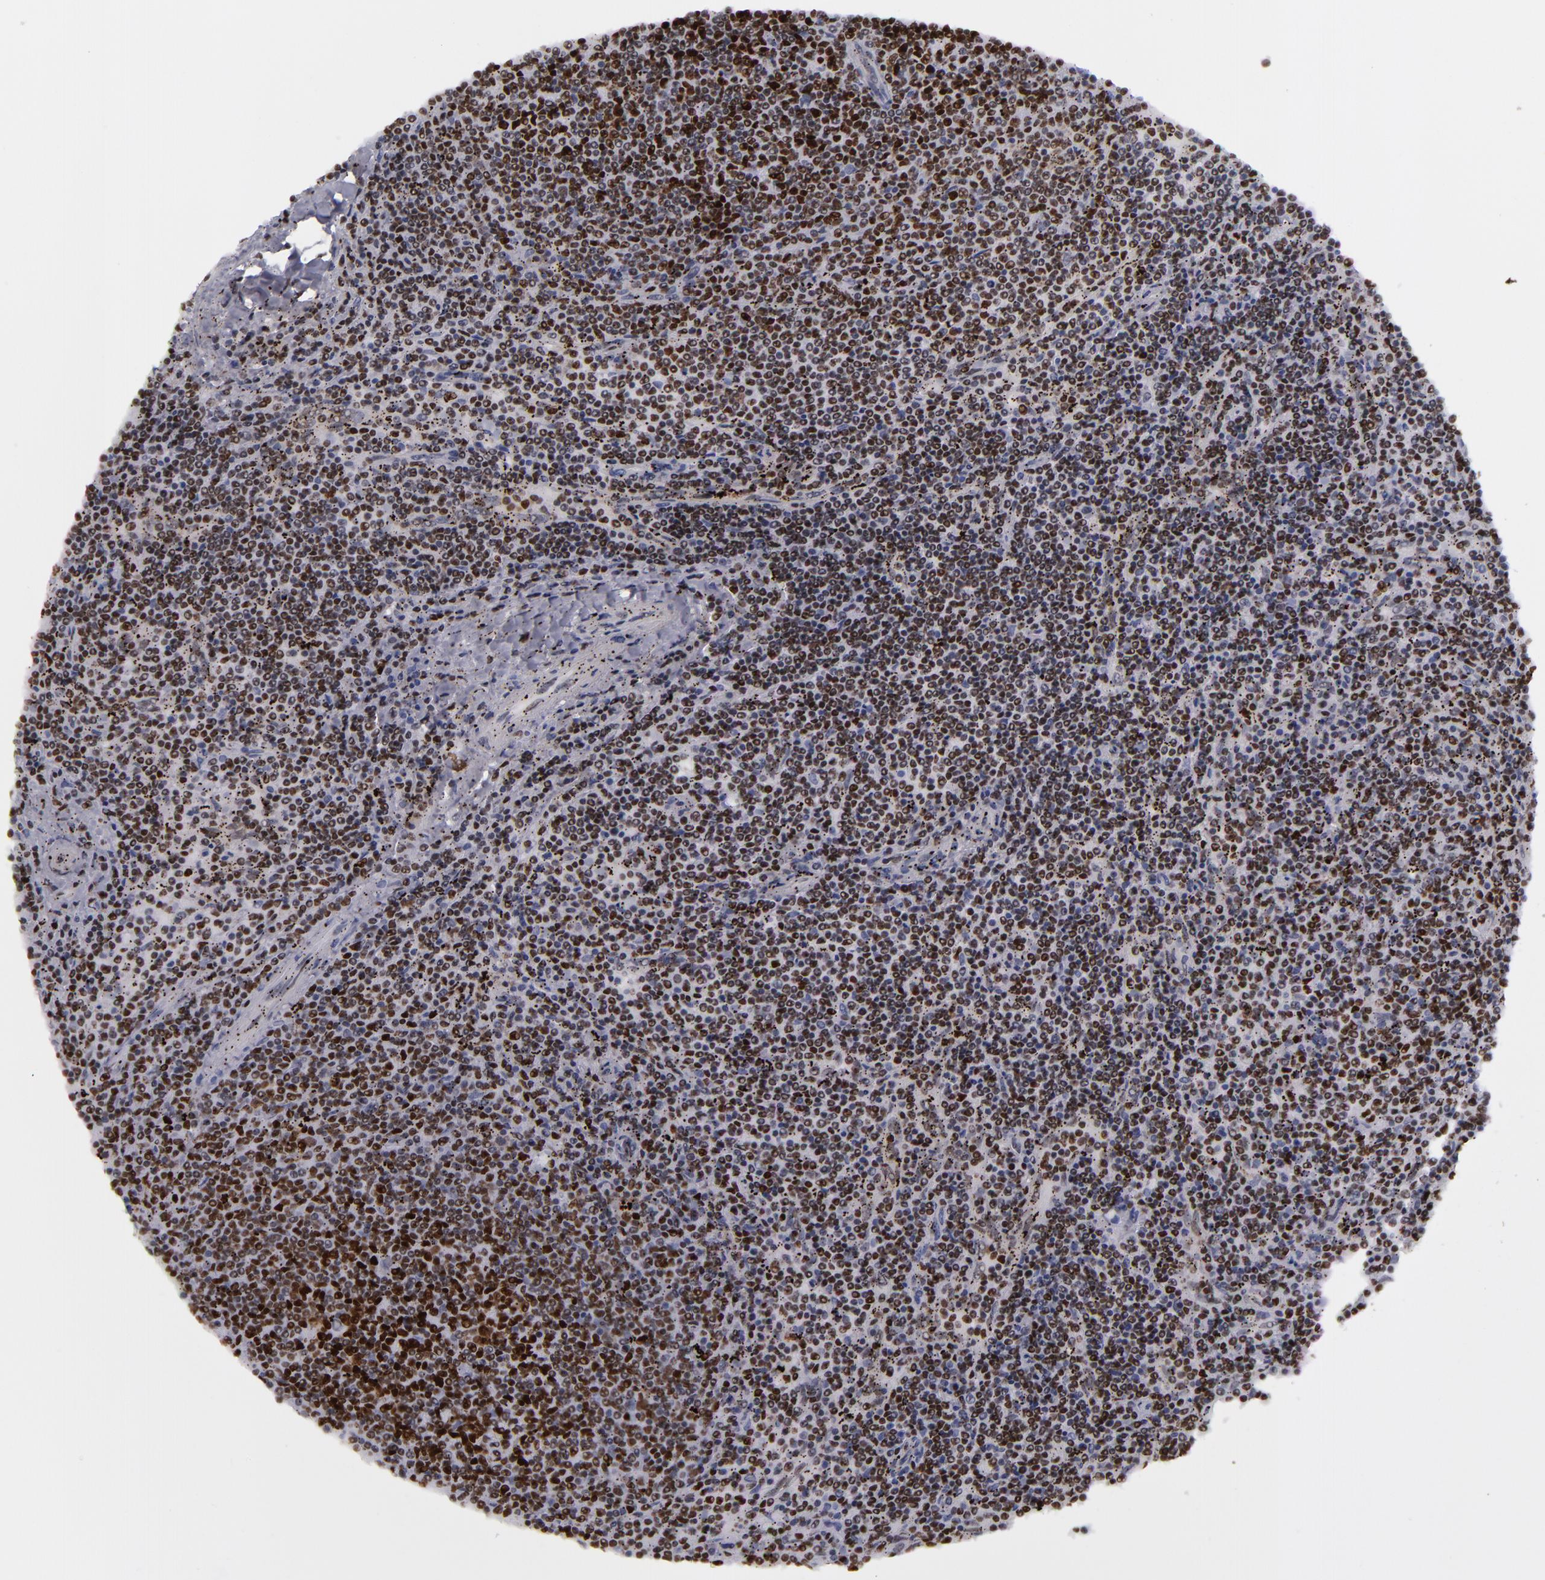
{"staining": {"intensity": "strong", "quantity": ">75%", "location": "nuclear"}, "tissue": "lymphoma", "cell_type": "Tumor cells", "image_type": "cancer", "snomed": [{"axis": "morphology", "description": "Malignant lymphoma, non-Hodgkin's type, Low grade"}, {"axis": "topography", "description": "Spleen"}], "caption": "A brown stain labels strong nuclear staining of a protein in human lymphoma tumor cells.", "gene": "TERF2", "patient": {"sex": "female", "age": 50}}